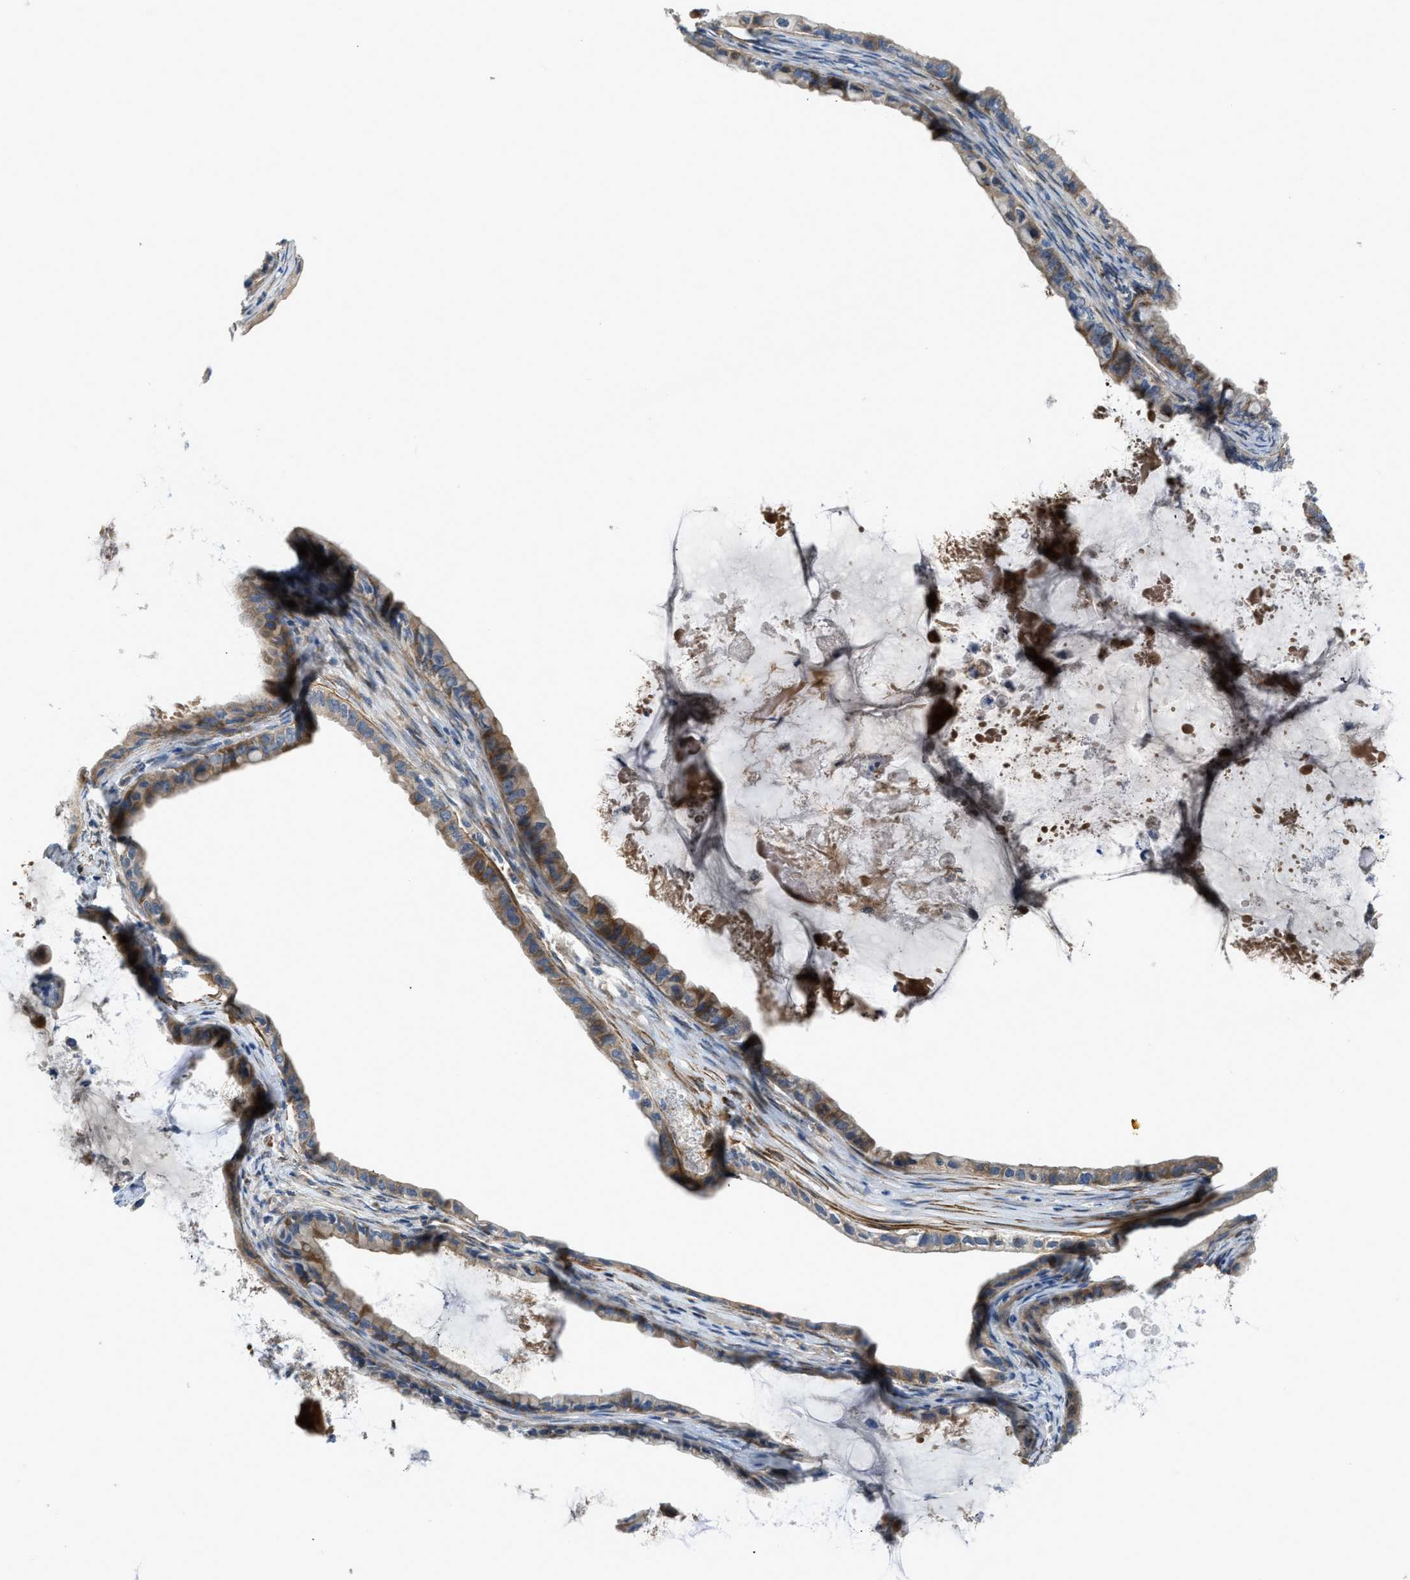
{"staining": {"intensity": "moderate", "quantity": ">75%", "location": "cytoplasmic/membranous"}, "tissue": "ovarian cancer", "cell_type": "Tumor cells", "image_type": "cancer", "snomed": [{"axis": "morphology", "description": "Cystadenocarcinoma, mucinous, NOS"}, {"axis": "topography", "description": "Ovary"}], "caption": "Tumor cells show medium levels of moderate cytoplasmic/membranous positivity in about >75% of cells in ovarian cancer (mucinous cystadenocarcinoma).", "gene": "BMPR1A", "patient": {"sex": "female", "age": 80}}